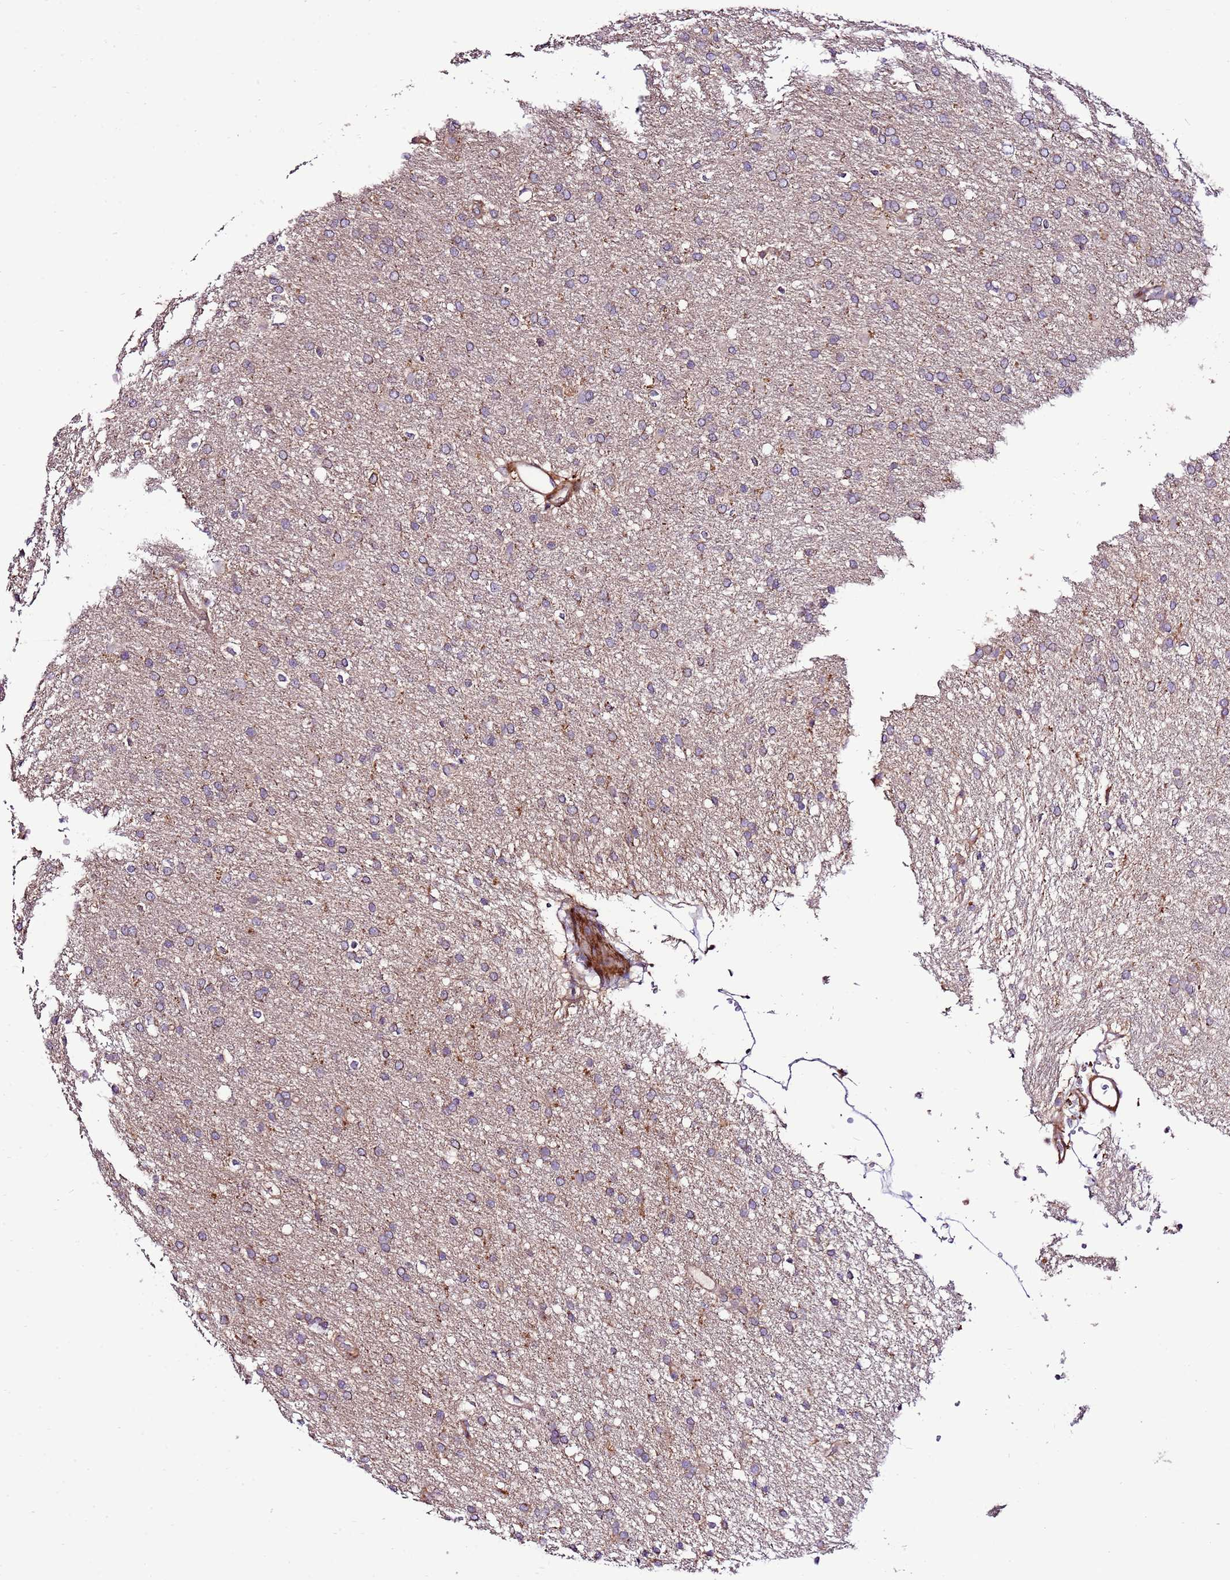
{"staining": {"intensity": "weak", "quantity": "25%-75%", "location": "cytoplasmic/membranous"}, "tissue": "glioma", "cell_type": "Tumor cells", "image_type": "cancer", "snomed": [{"axis": "morphology", "description": "Glioma, malignant, High grade"}, {"axis": "topography", "description": "Brain"}], "caption": "This is an image of immunohistochemistry staining of malignant glioma (high-grade), which shows weak positivity in the cytoplasmic/membranous of tumor cells.", "gene": "ZNF624", "patient": {"sex": "male", "age": 72}}